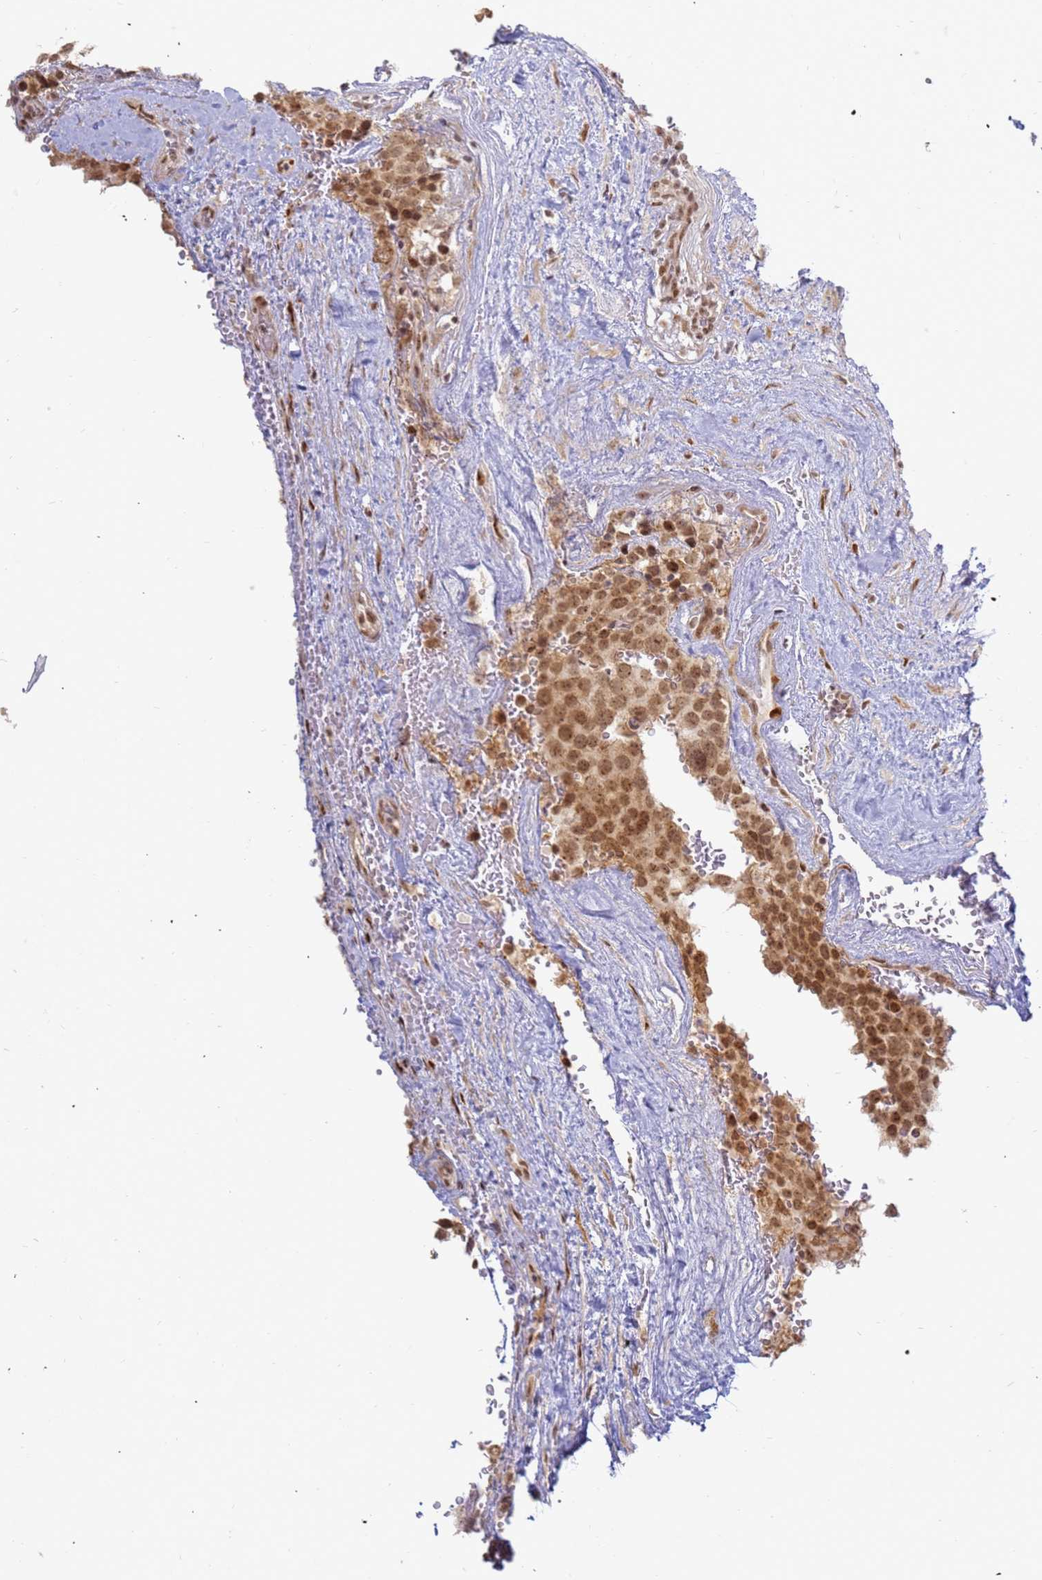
{"staining": {"intensity": "moderate", "quantity": ">75%", "location": "nuclear"}, "tissue": "testis cancer", "cell_type": "Tumor cells", "image_type": "cancer", "snomed": [{"axis": "morphology", "description": "Seminoma, NOS"}, {"axis": "topography", "description": "Testis"}], "caption": "This is an image of immunohistochemistry staining of testis cancer, which shows moderate expression in the nuclear of tumor cells.", "gene": "ABCA2", "patient": {"sex": "male", "age": 71}}